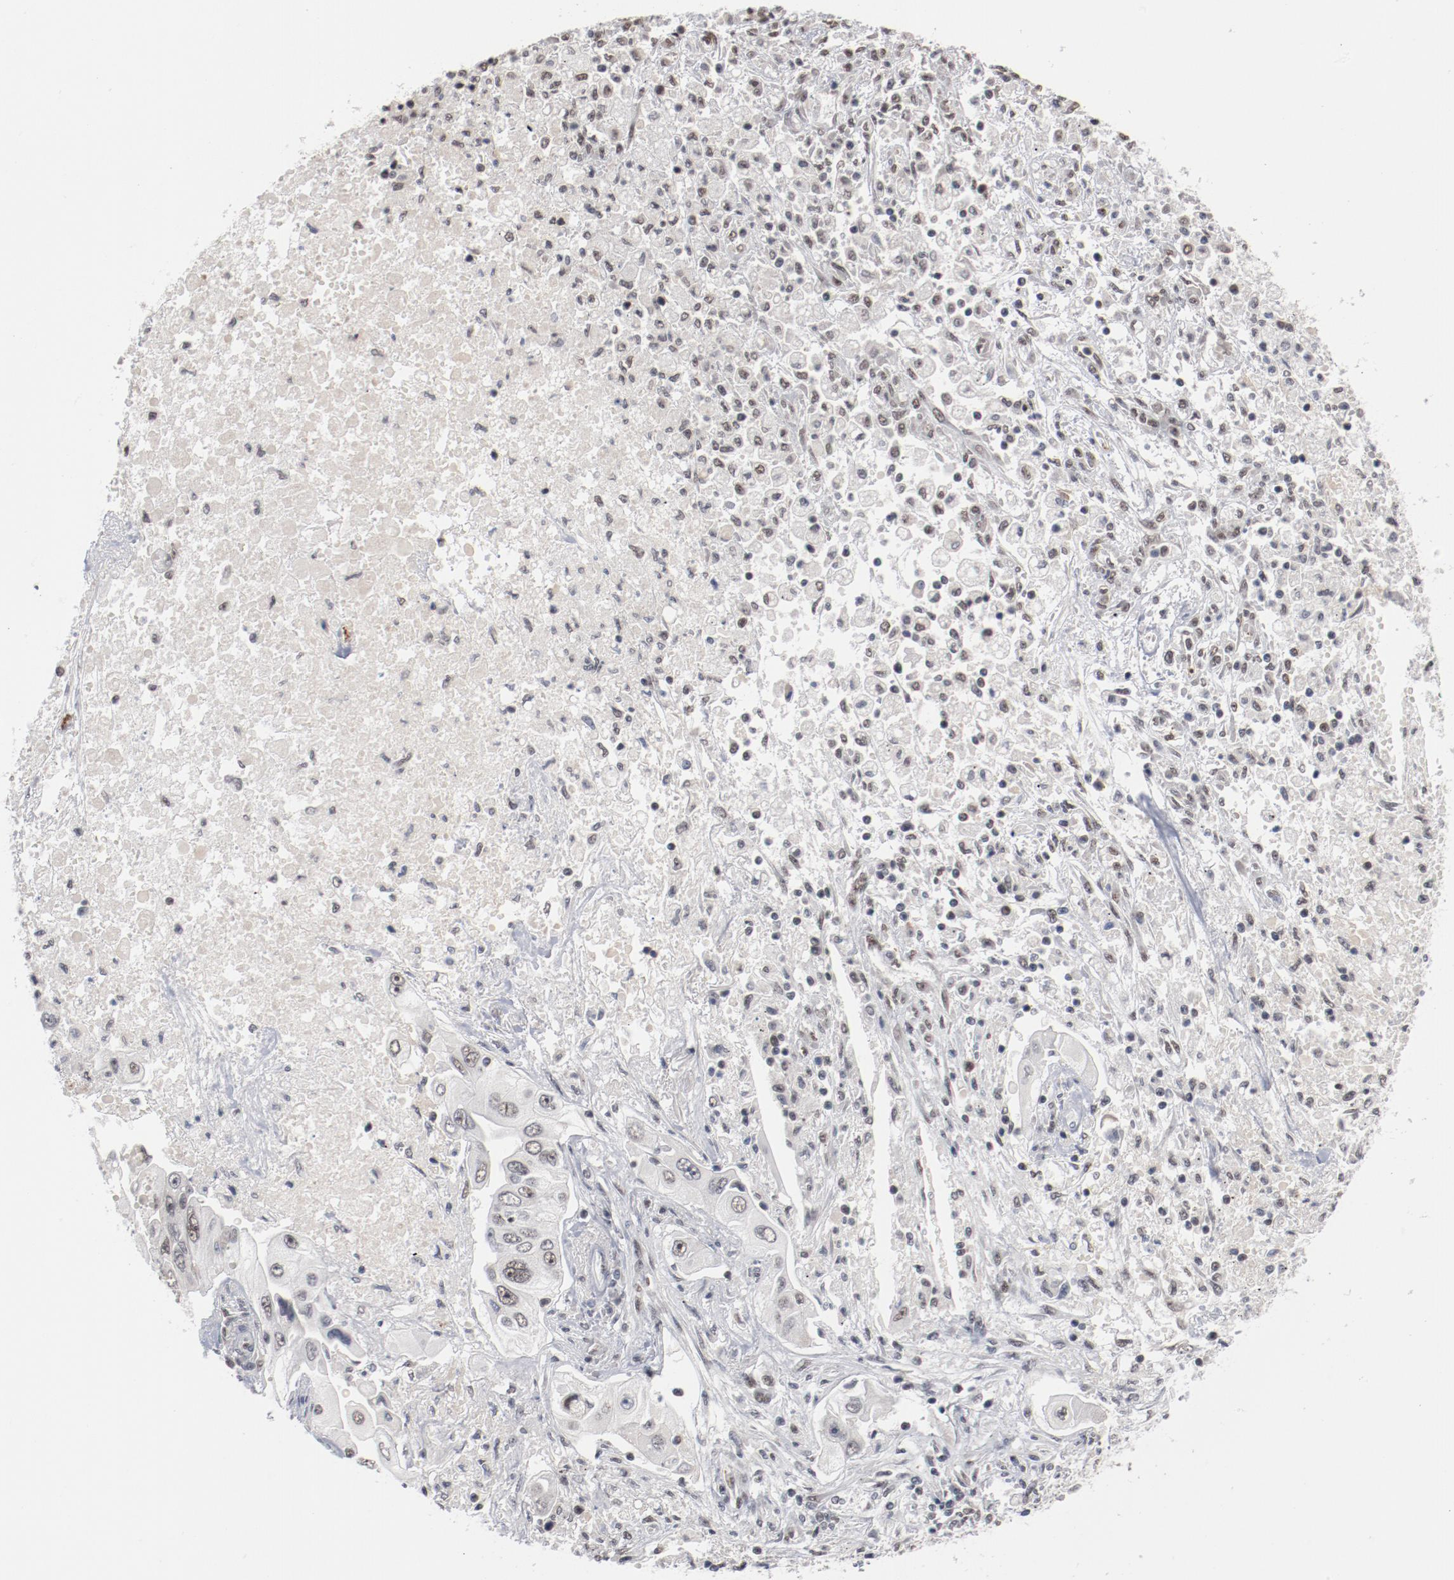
{"staining": {"intensity": "weak", "quantity": "25%-75%", "location": "nuclear"}, "tissue": "lung cancer", "cell_type": "Tumor cells", "image_type": "cancer", "snomed": [{"axis": "morphology", "description": "Adenocarcinoma, NOS"}, {"axis": "topography", "description": "Lung"}], "caption": "Lung cancer (adenocarcinoma) stained with IHC exhibits weak nuclear staining in about 25%-75% of tumor cells. (Stains: DAB in brown, nuclei in blue, Microscopy: brightfield microscopy at high magnification).", "gene": "BUB3", "patient": {"sex": "male", "age": 84}}